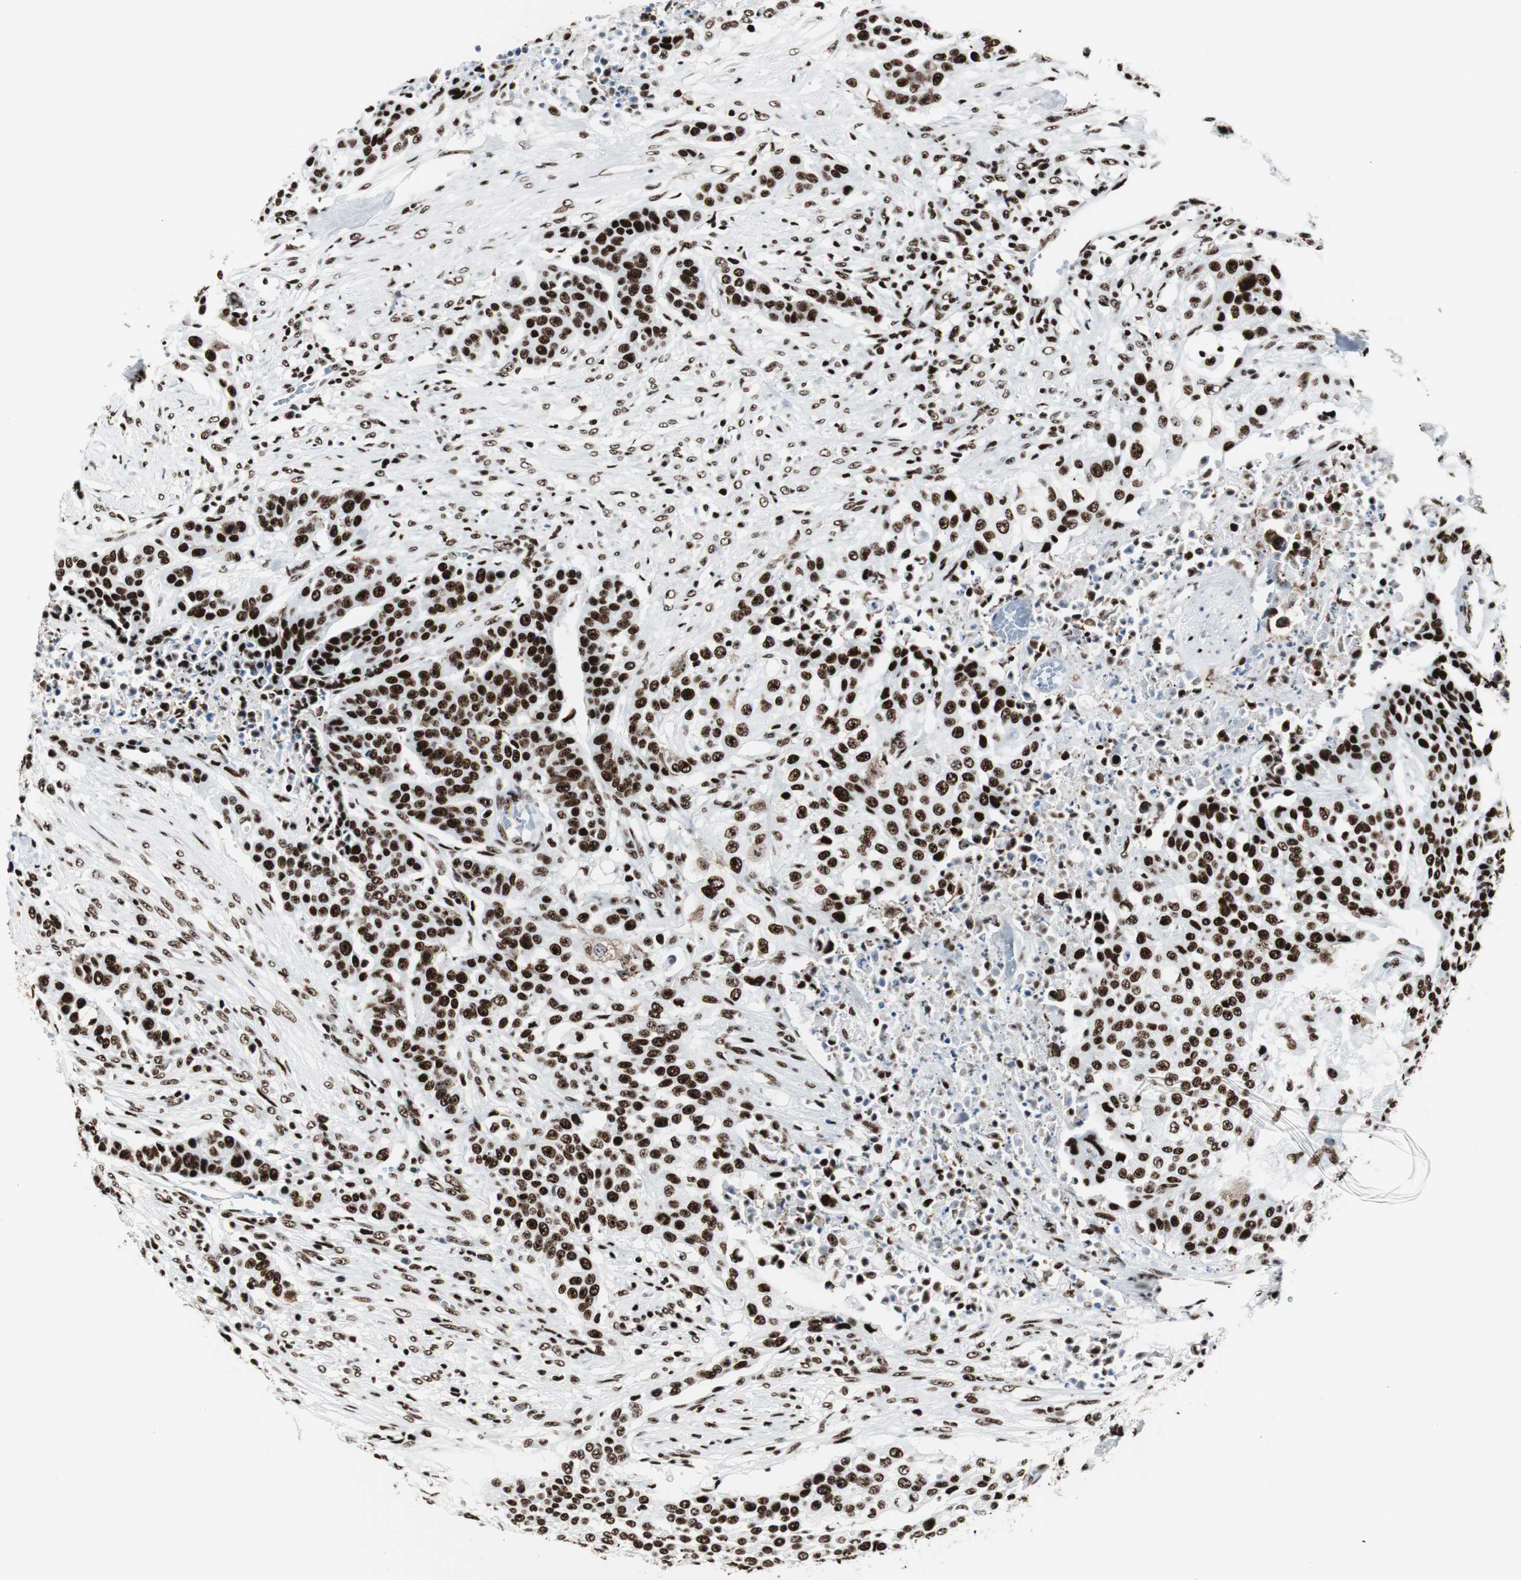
{"staining": {"intensity": "strong", "quantity": ">75%", "location": "nuclear"}, "tissue": "urothelial cancer", "cell_type": "Tumor cells", "image_type": "cancer", "snomed": [{"axis": "morphology", "description": "Urothelial carcinoma, High grade"}, {"axis": "topography", "description": "Urinary bladder"}], "caption": "Immunohistochemistry histopathology image of urothelial carcinoma (high-grade) stained for a protein (brown), which exhibits high levels of strong nuclear positivity in approximately >75% of tumor cells.", "gene": "NCL", "patient": {"sex": "male", "age": 74}}